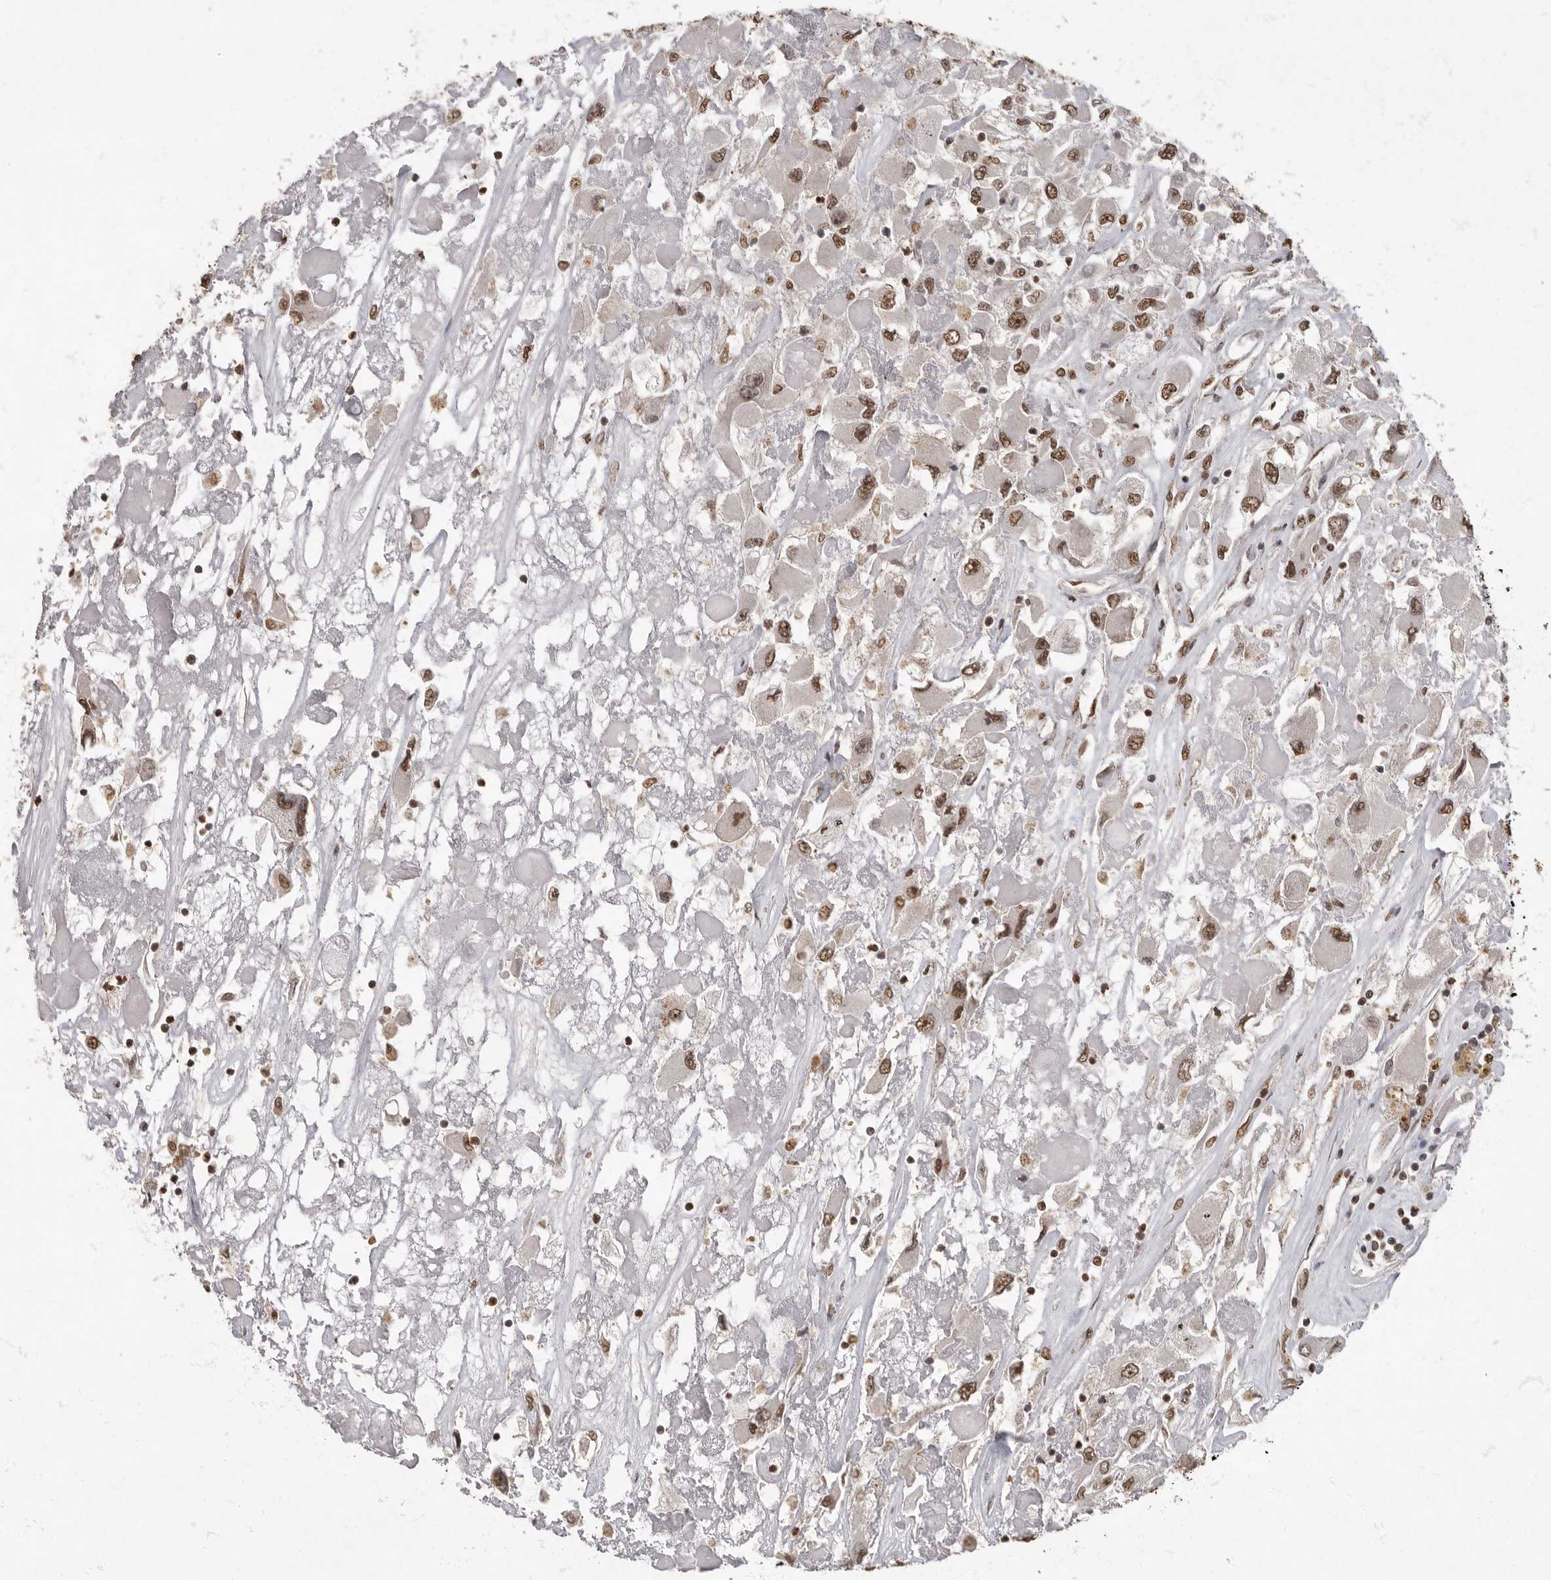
{"staining": {"intensity": "moderate", "quantity": ">75%", "location": "nuclear"}, "tissue": "renal cancer", "cell_type": "Tumor cells", "image_type": "cancer", "snomed": [{"axis": "morphology", "description": "Adenocarcinoma, NOS"}, {"axis": "topography", "description": "Kidney"}], "caption": "A brown stain labels moderate nuclear positivity of a protein in human renal adenocarcinoma tumor cells.", "gene": "NBL1", "patient": {"sex": "female", "age": 52}}